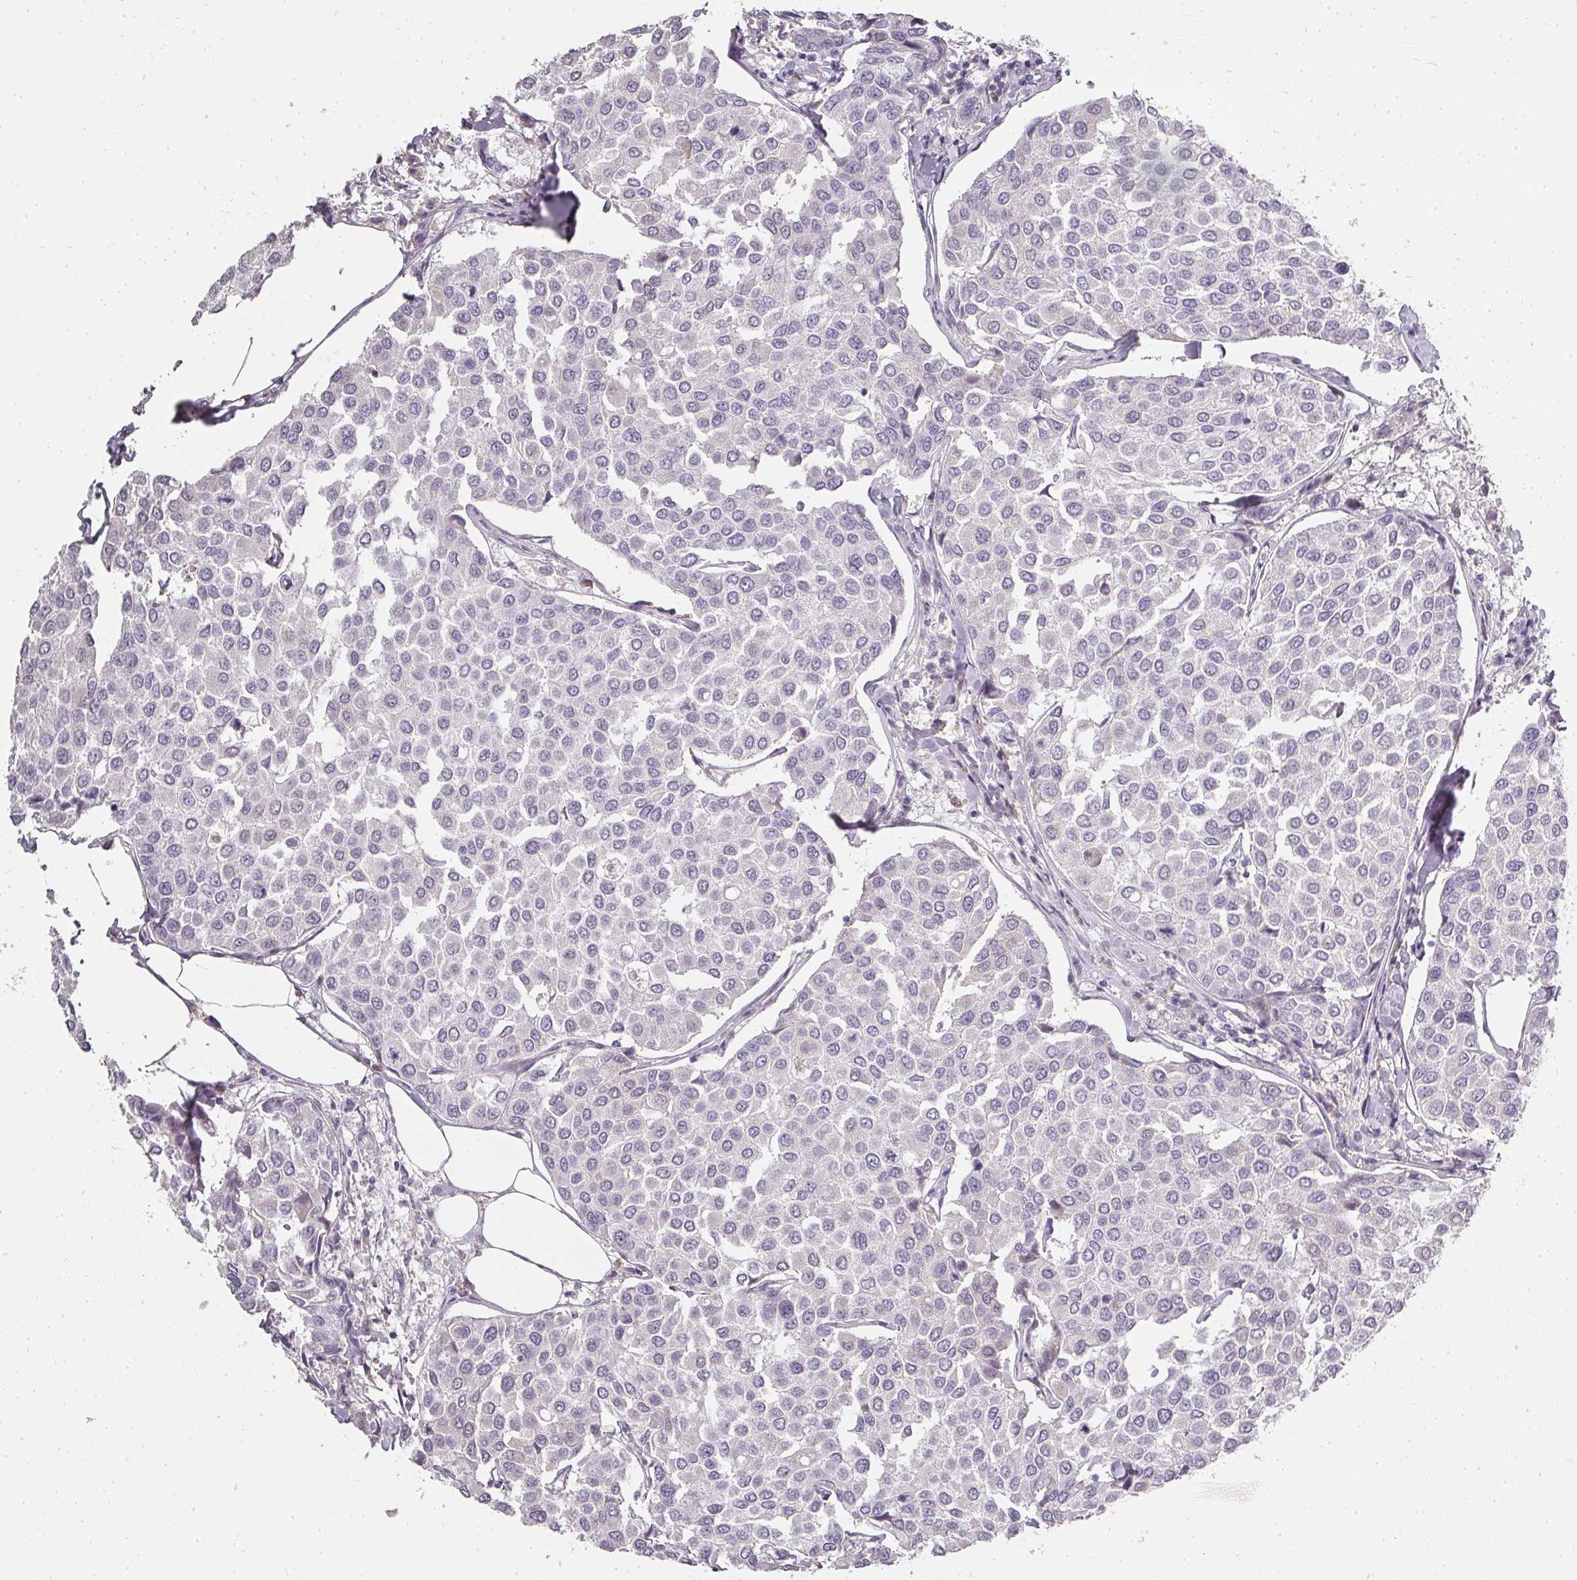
{"staining": {"intensity": "negative", "quantity": "none", "location": "none"}, "tissue": "breast cancer", "cell_type": "Tumor cells", "image_type": "cancer", "snomed": [{"axis": "morphology", "description": "Duct carcinoma"}, {"axis": "topography", "description": "Breast"}], "caption": "Breast intraductal carcinoma was stained to show a protein in brown. There is no significant positivity in tumor cells. (Immunohistochemistry, brightfield microscopy, high magnification).", "gene": "BIK", "patient": {"sex": "female", "age": 55}}